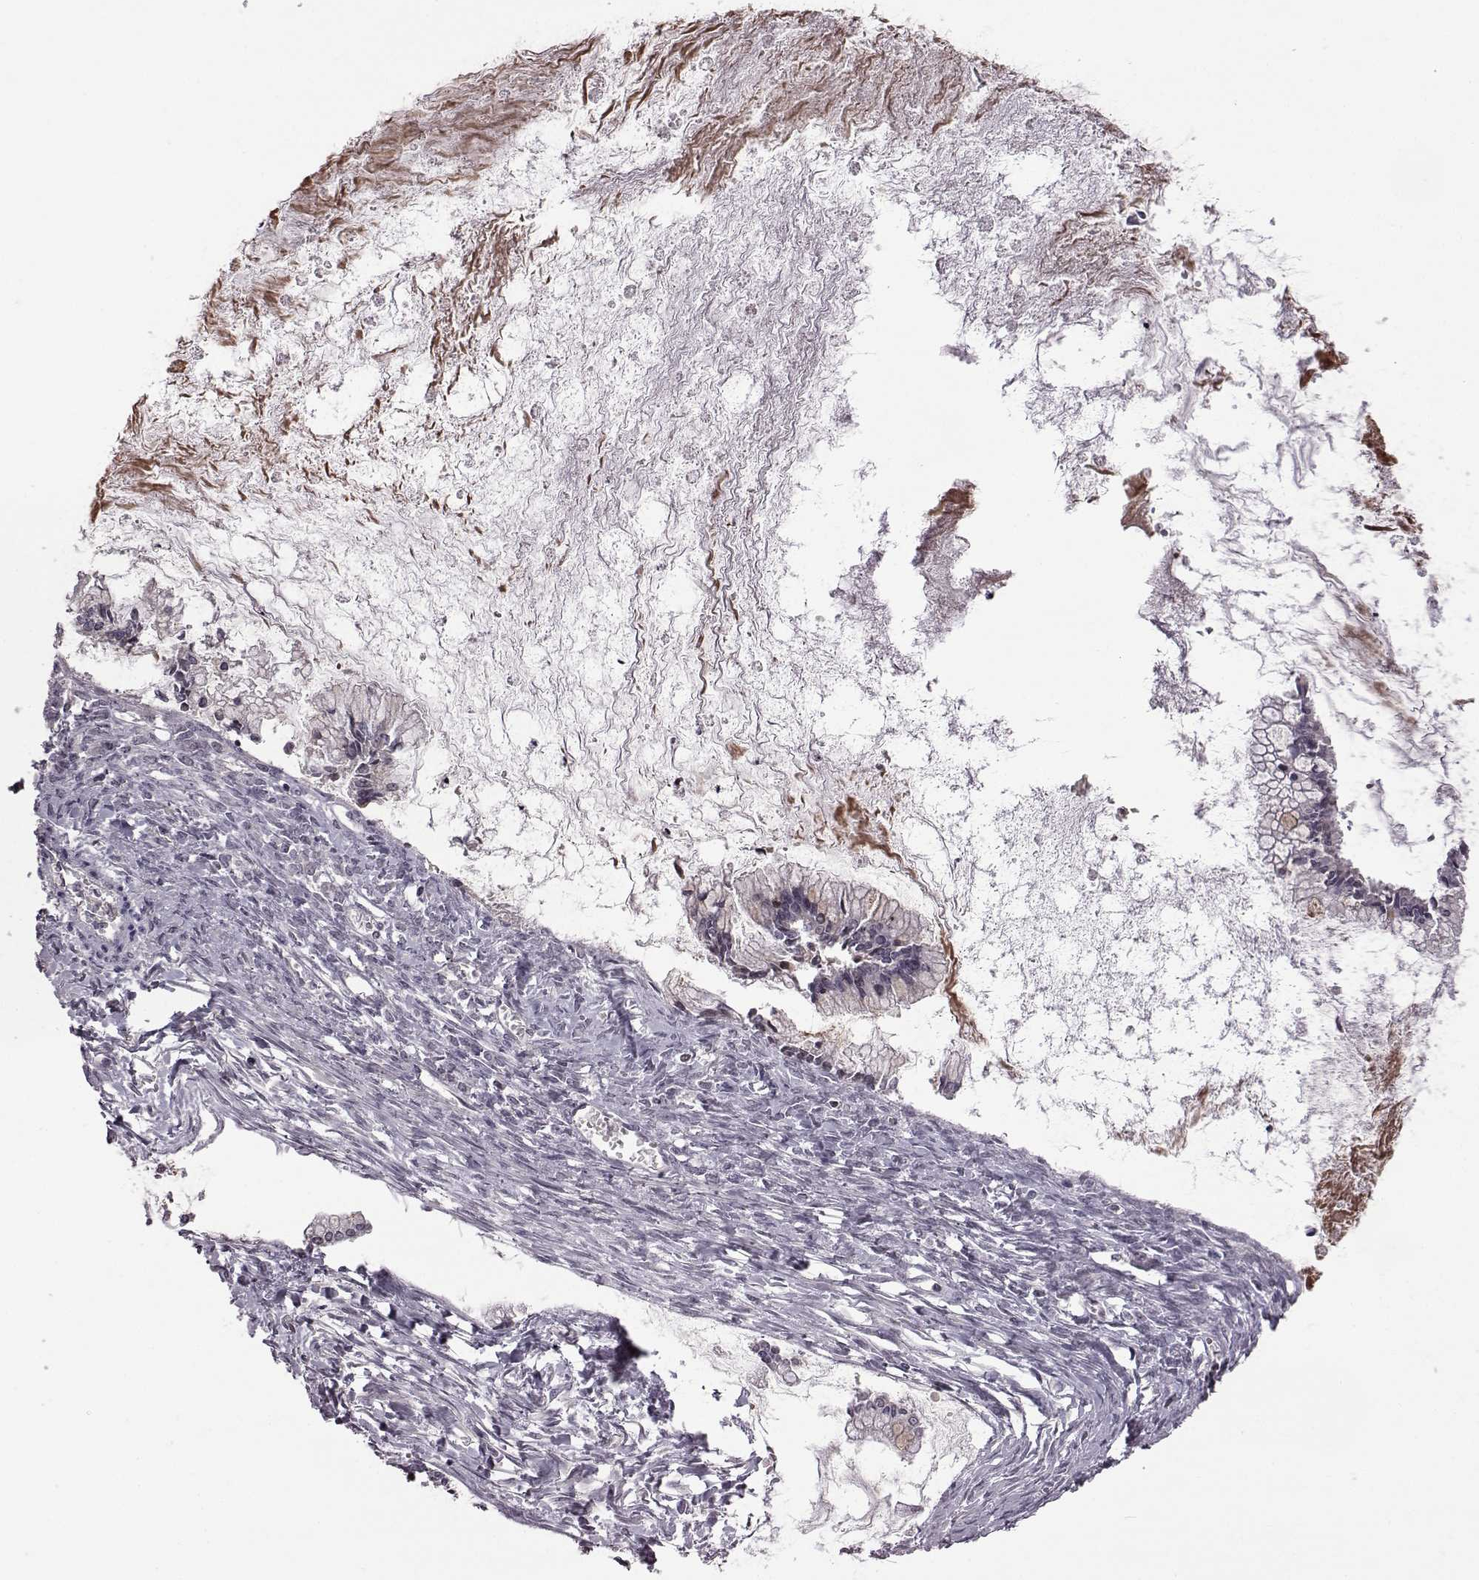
{"staining": {"intensity": "weak", "quantity": "<25%", "location": "cytoplasmic/membranous"}, "tissue": "ovarian cancer", "cell_type": "Tumor cells", "image_type": "cancer", "snomed": [{"axis": "morphology", "description": "Cystadenocarcinoma, mucinous, NOS"}, {"axis": "topography", "description": "Ovary"}], "caption": "Immunohistochemistry histopathology image of human ovarian cancer stained for a protein (brown), which reveals no expression in tumor cells.", "gene": "GAL", "patient": {"sex": "female", "age": 67}}